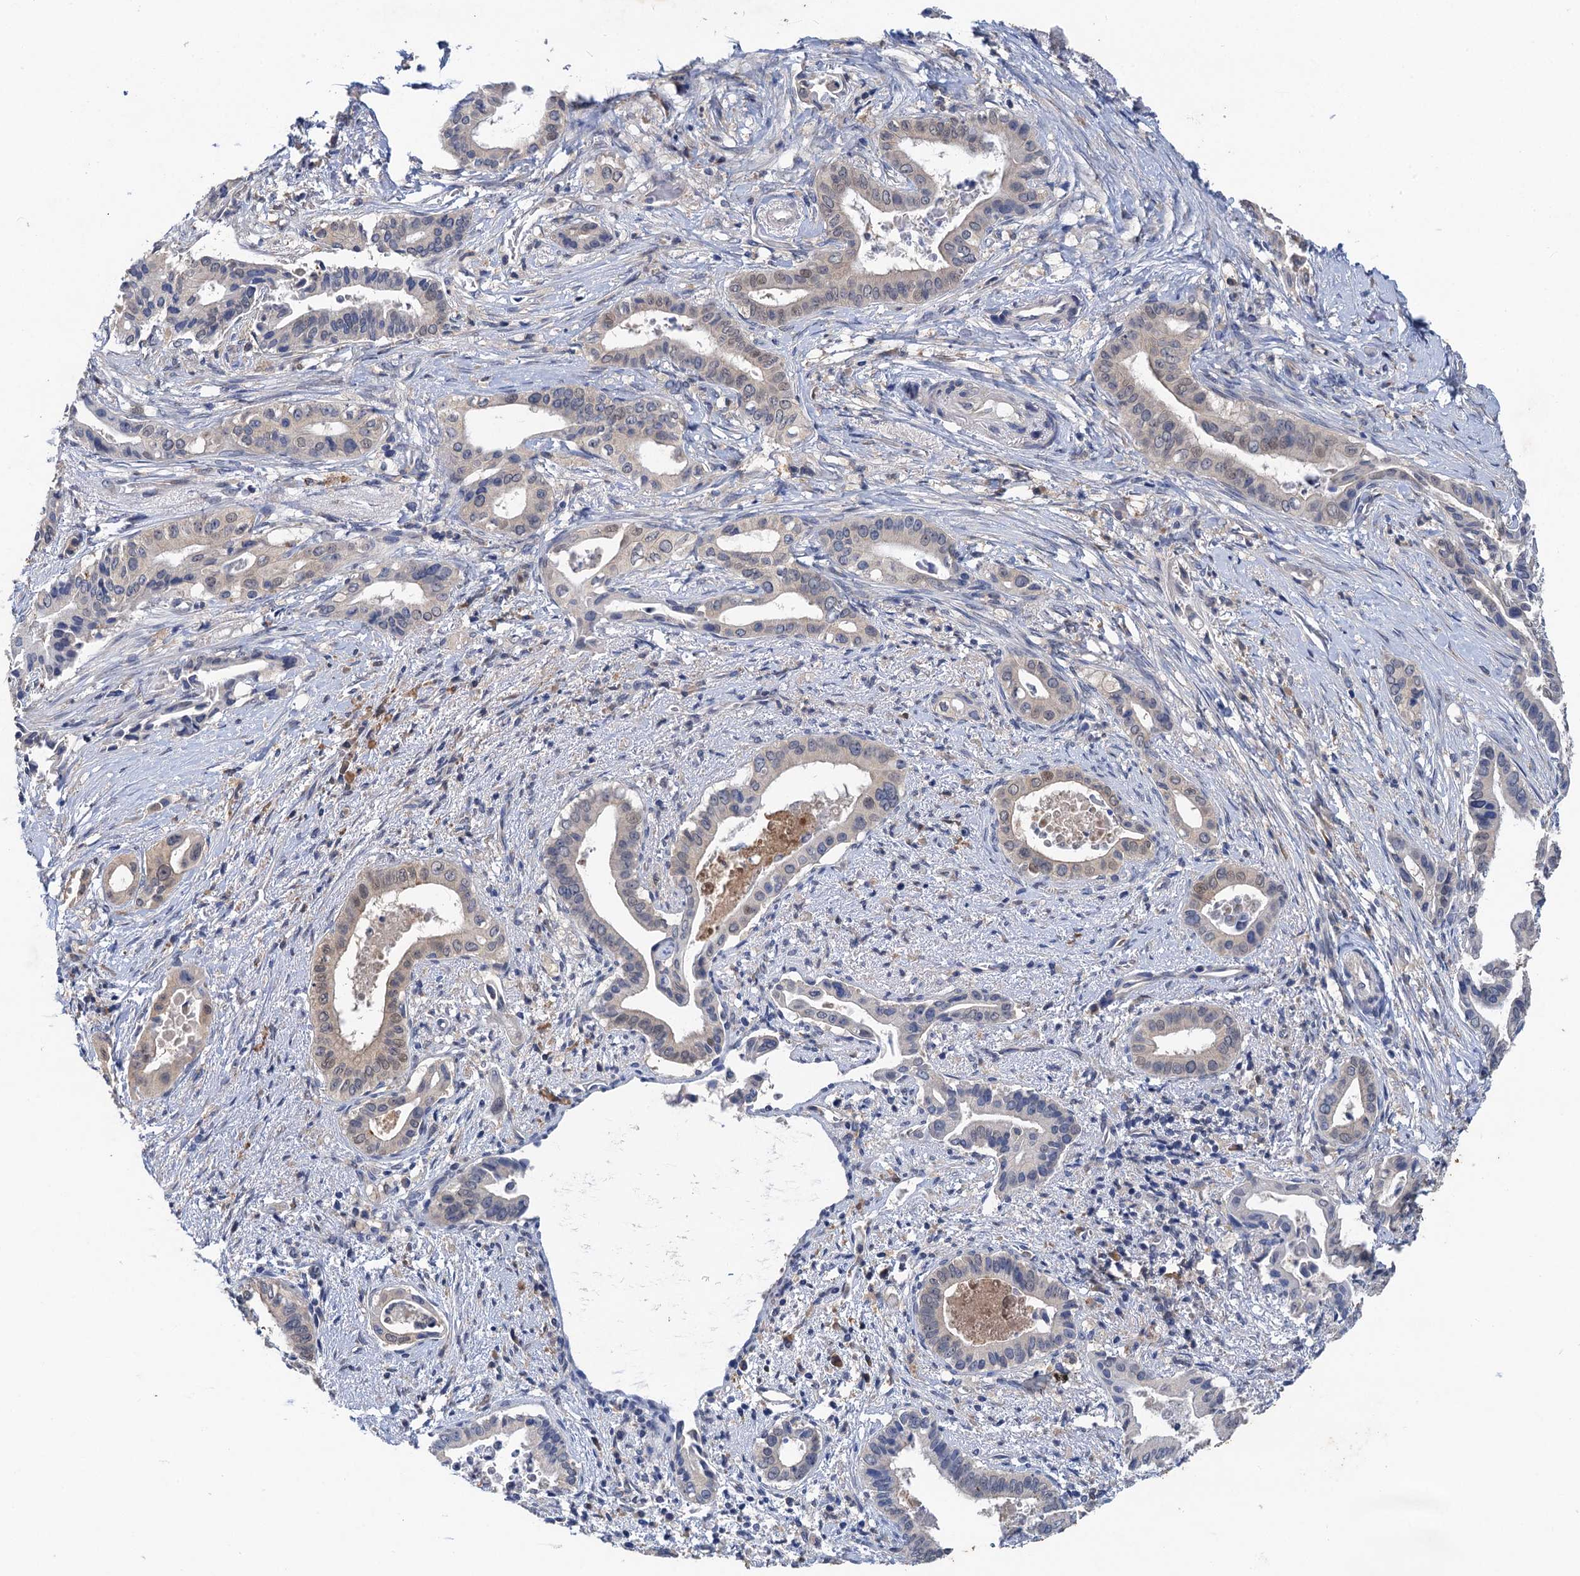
{"staining": {"intensity": "negative", "quantity": "none", "location": "none"}, "tissue": "pancreatic cancer", "cell_type": "Tumor cells", "image_type": "cancer", "snomed": [{"axis": "morphology", "description": "Adenocarcinoma, NOS"}, {"axis": "topography", "description": "Pancreas"}], "caption": "This micrograph is of pancreatic adenocarcinoma stained with IHC to label a protein in brown with the nuclei are counter-stained blue. There is no positivity in tumor cells.", "gene": "TMEM39B", "patient": {"sex": "female", "age": 77}}